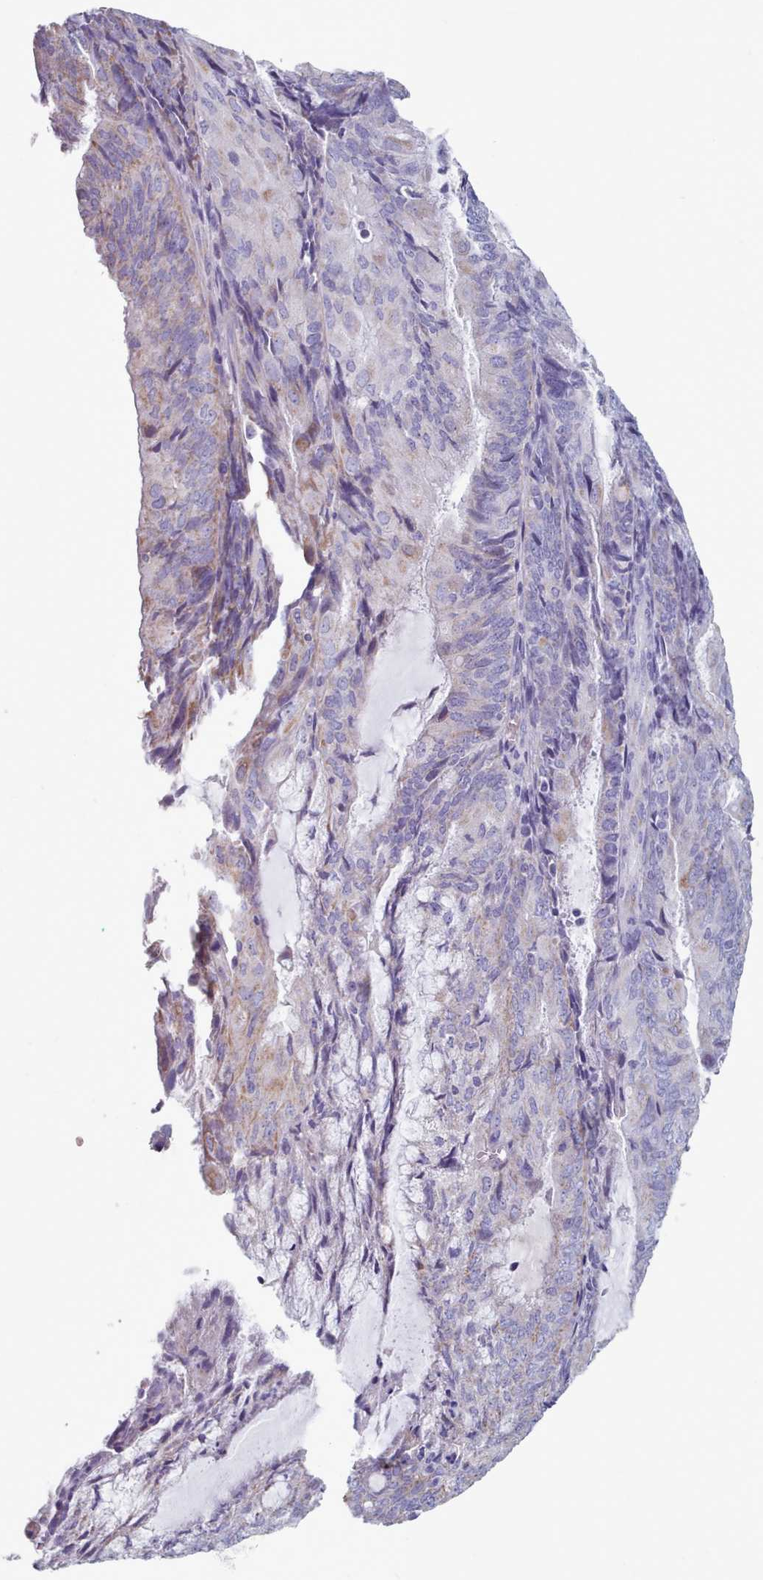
{"staining": {"intensity": "weak", "quantity": "<25%", "location": "cytoplasmic/membranous"}, "tissue": "endometrial cancer", "cell_type": "Tumor cells", "image_type": "cancer", "snomed": [{"axis": "morphology", "description": "Adenocarcinoma, NOS"}, {"axis": "topography", "description": "Endometrium"}], "caption": "A high-resolution image shows immunohistochemistry staining of endometrial adenocarcinoma, which reveals no significant positivity in tumor cells. Nuclei are stained in blue.", "gene": "HAO1", "patient": {"sex": "female", "age": 81}}